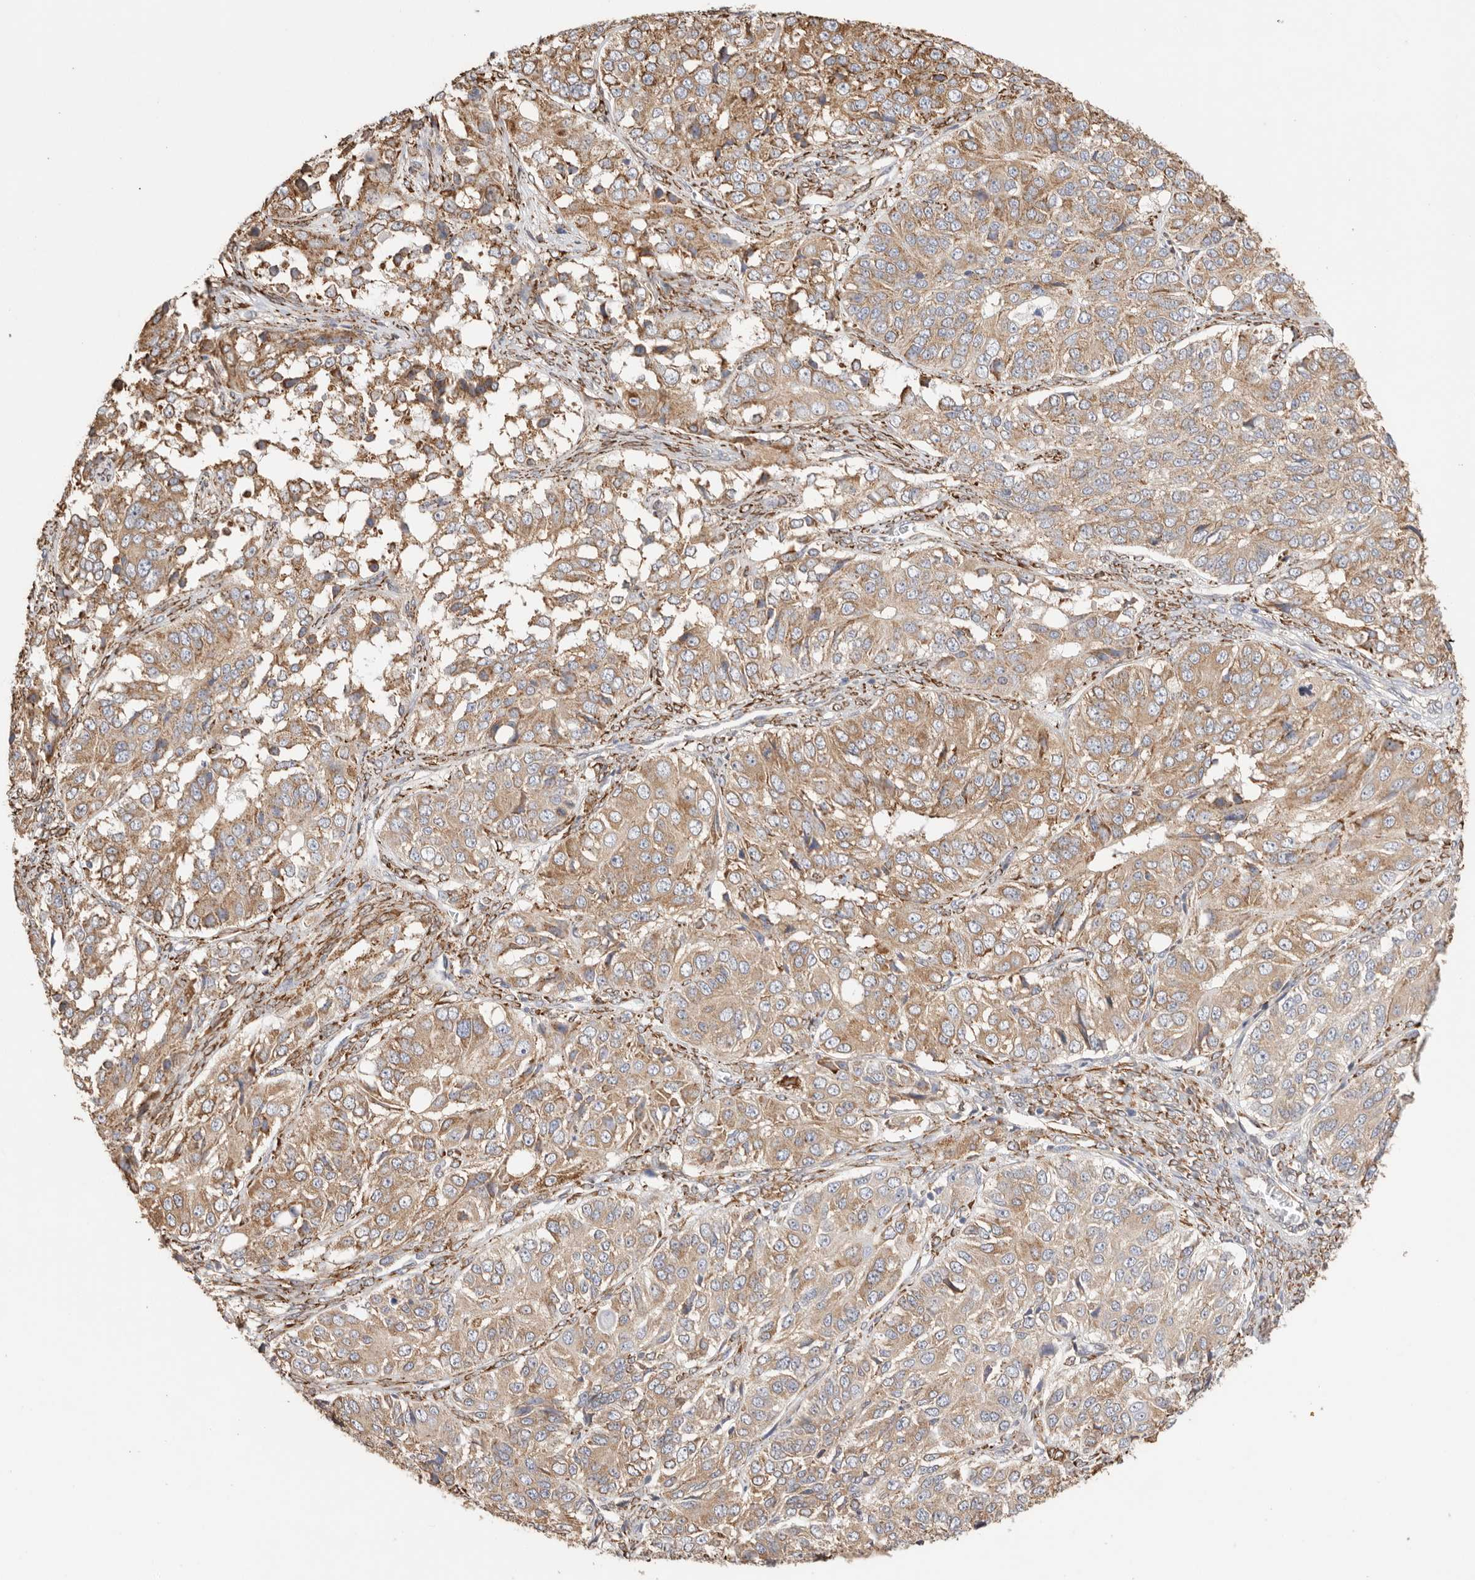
{"staining": {"intensity": "weak", "quantity": ">75%", "location": "cytoplasmic/membranous"}, "tissue": "ovarian cancer", "cell_type": "Tumor cells", "image_type": "cancer", "snomed": [{"axis": "morphology", "description": "Carcinoma, endometroid"}, {"axis": "topography", "description": "Ovary"}], "caption": "A high-resolution histopathology image shows IHC staining of ovarian cancer, which displays weak cytoplasmic/membranous positivity in about >75% of tumor cells.", "gene": "BLOC1S5", "patient": {"sex": "female", "age": 51}}